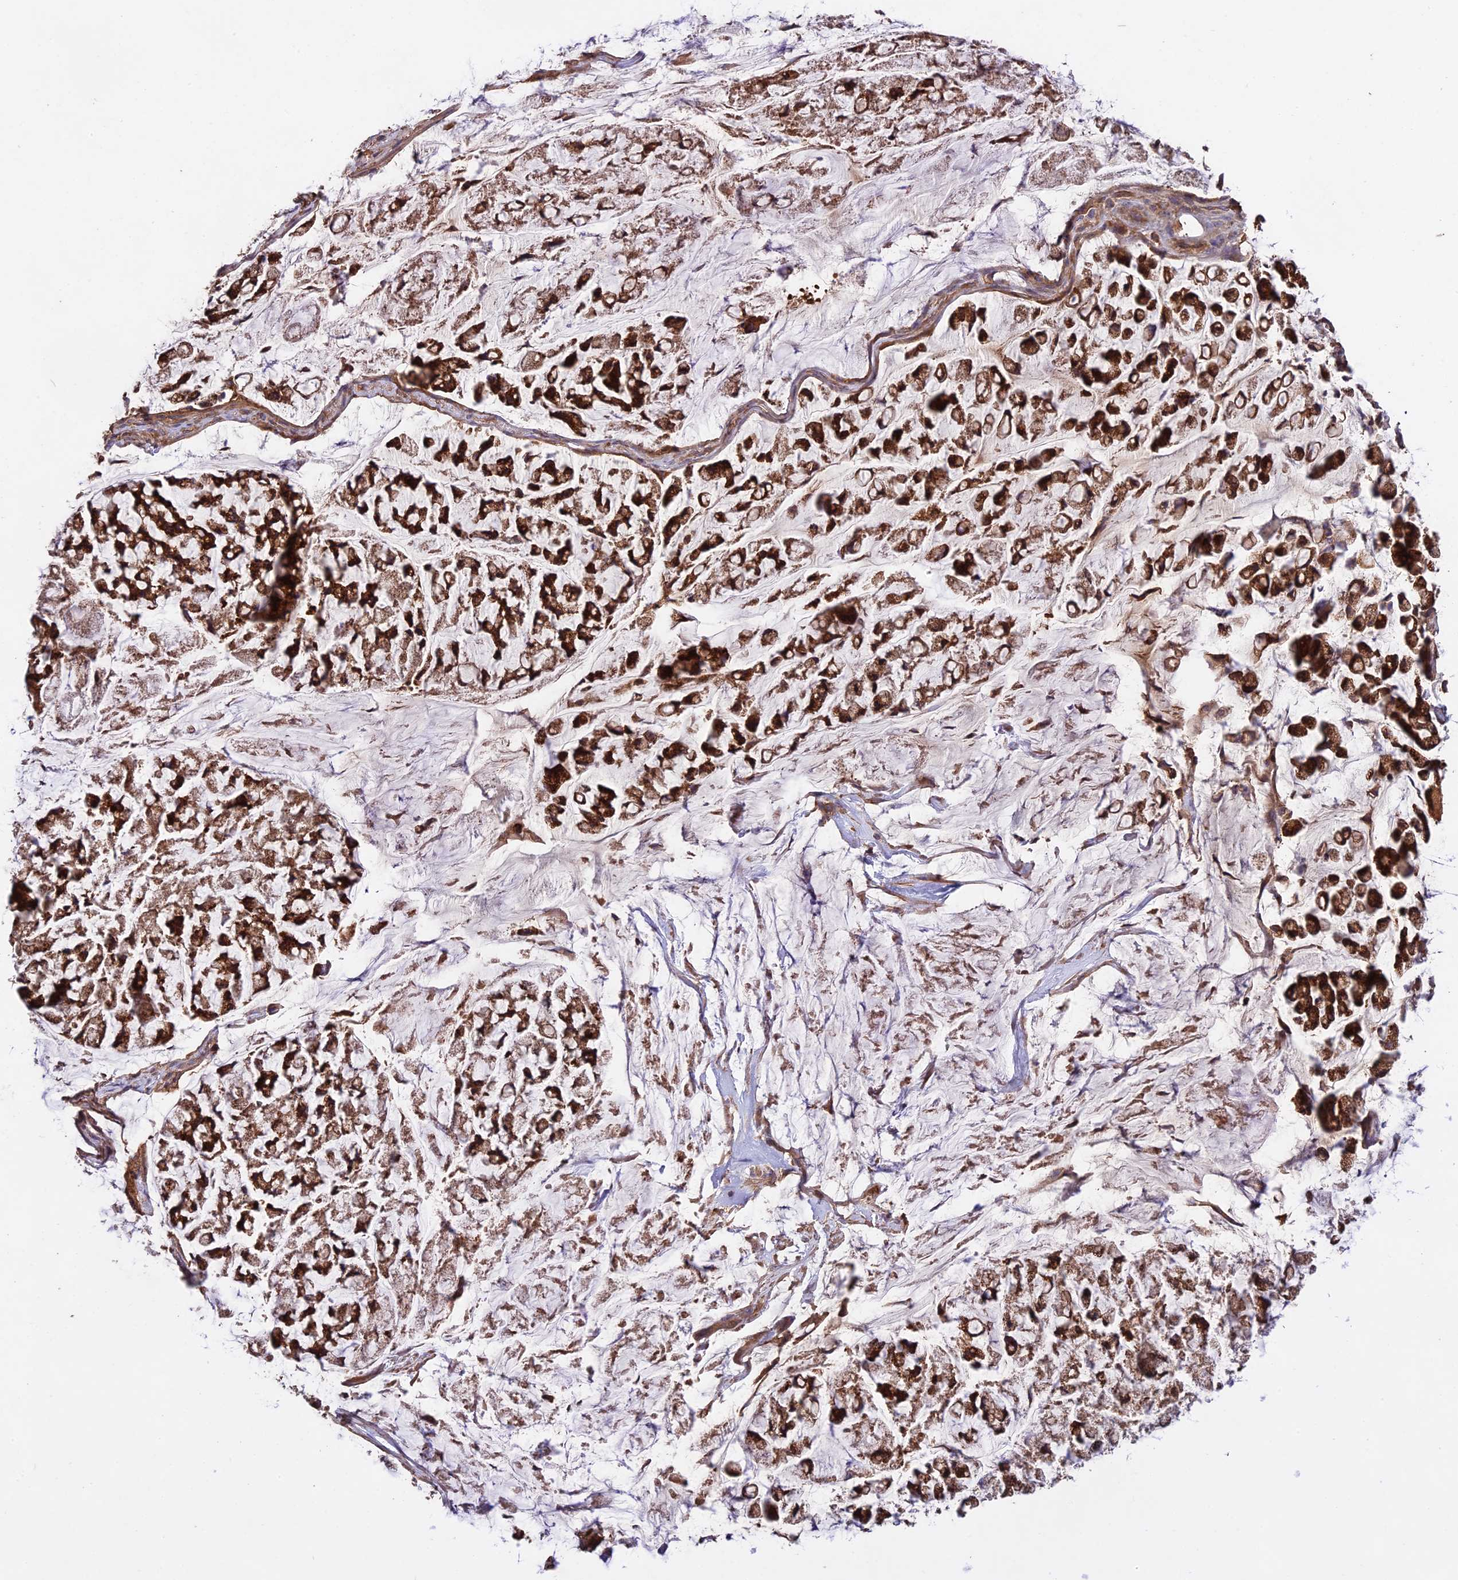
{"staining": {"intensity": "strong", "quantity": ">75%", "location": "cytoplasmic/membranous"}, "tissue": "stomach cancer", "cell_type": "Tumor cells", "image_type": "cancer", "snomed": [{"axis": "morphology", "description": "Adenocarcinoma, NOS"}, {"axis": "topography", "description": "Stomach, lower"}], "caption": "Human stomach cancer (adenocarcinoma) stained with a protein marker demonstrates strong staining in tumor cells.", "gene": "NUDT8", "patient": {"sex": "male", "age": 67}}